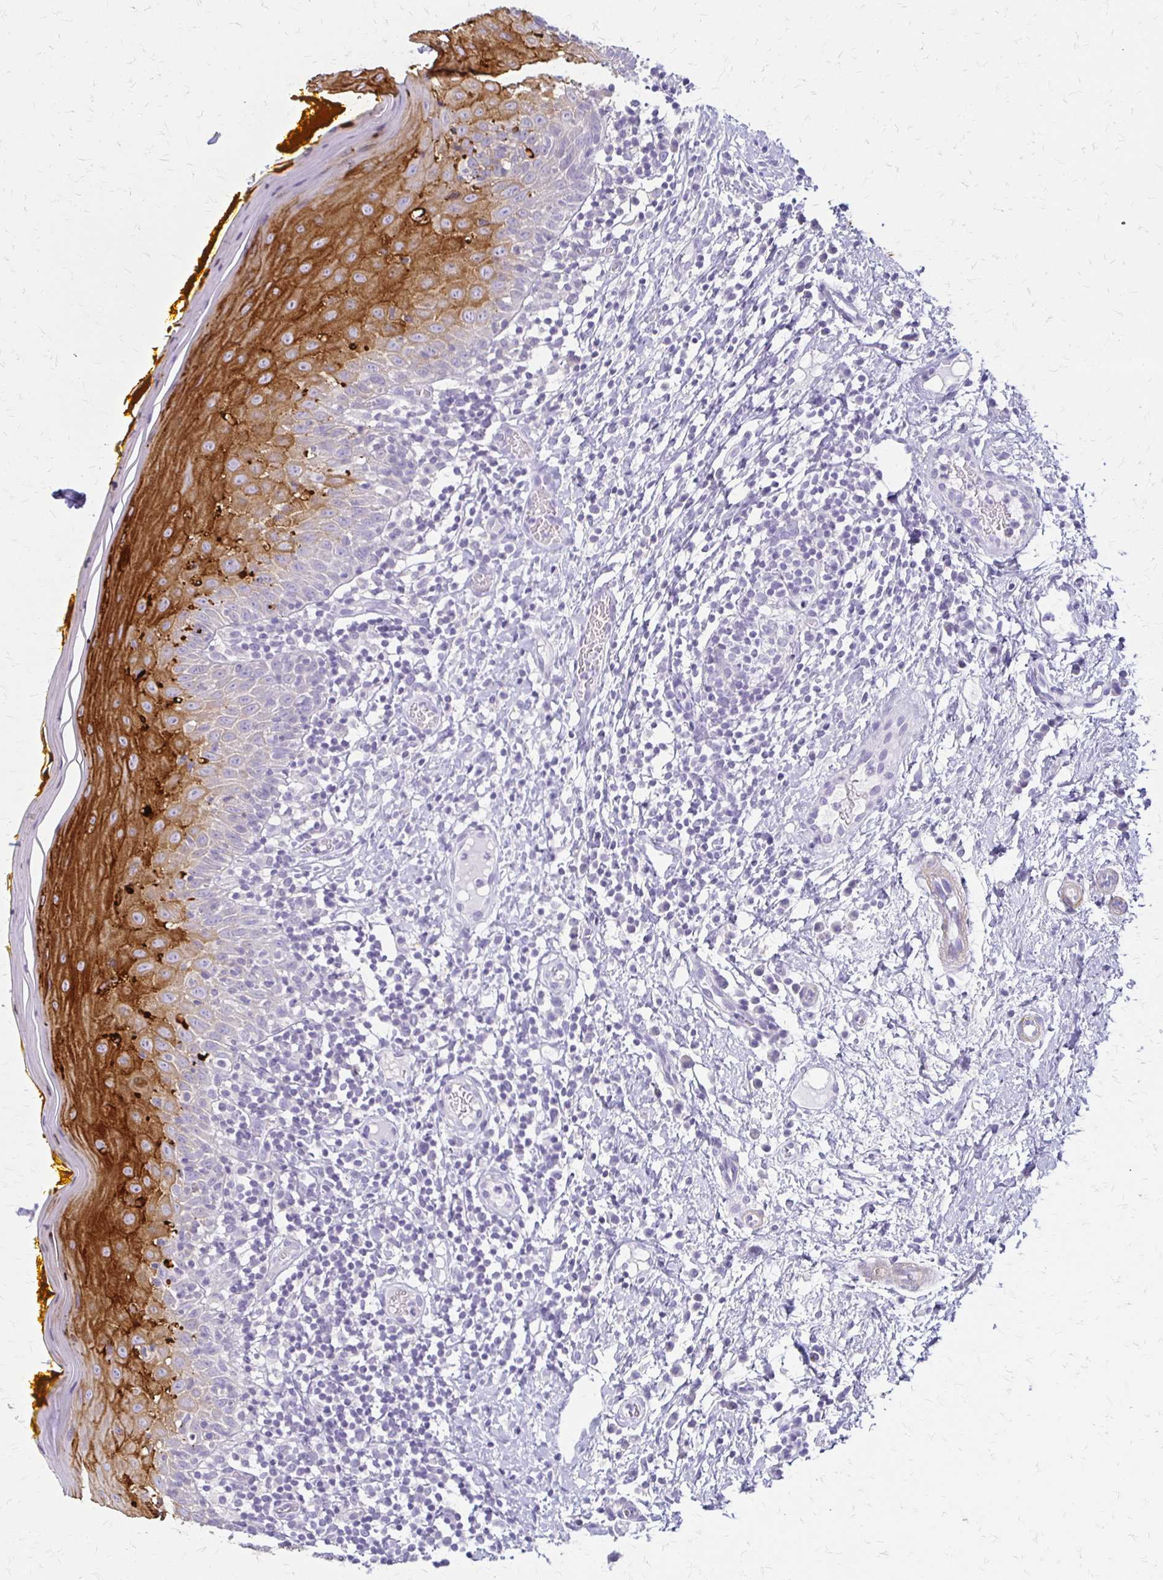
{"staining": {"intensity": "strong", "quantity": "25%-75%", "location": "cytoplasmic/membranous"}, "tissue": "oral mucosa", "cell_type": "Squamous epithelial cells", "image_type": "normal", "snomed": [{"axis": "morphology", "description": "Normal tissue, NOS"}, {"axis": "topography", "description": "Oral tissue"}, {"axis": "topography", "description": "Tounge, NOS"}], "caption": "Protein analysis of unremarkable oral mucosa displays strong cytoplasmic/membranous expression in about 25%-75% of squamous epithelial cells. (DAB (3,3'-diaminobenzidine) = brown stain, brightfield microscopy at high magnification).", "gene": "IVL", "patient": {"sex": "female", "age": 58}}